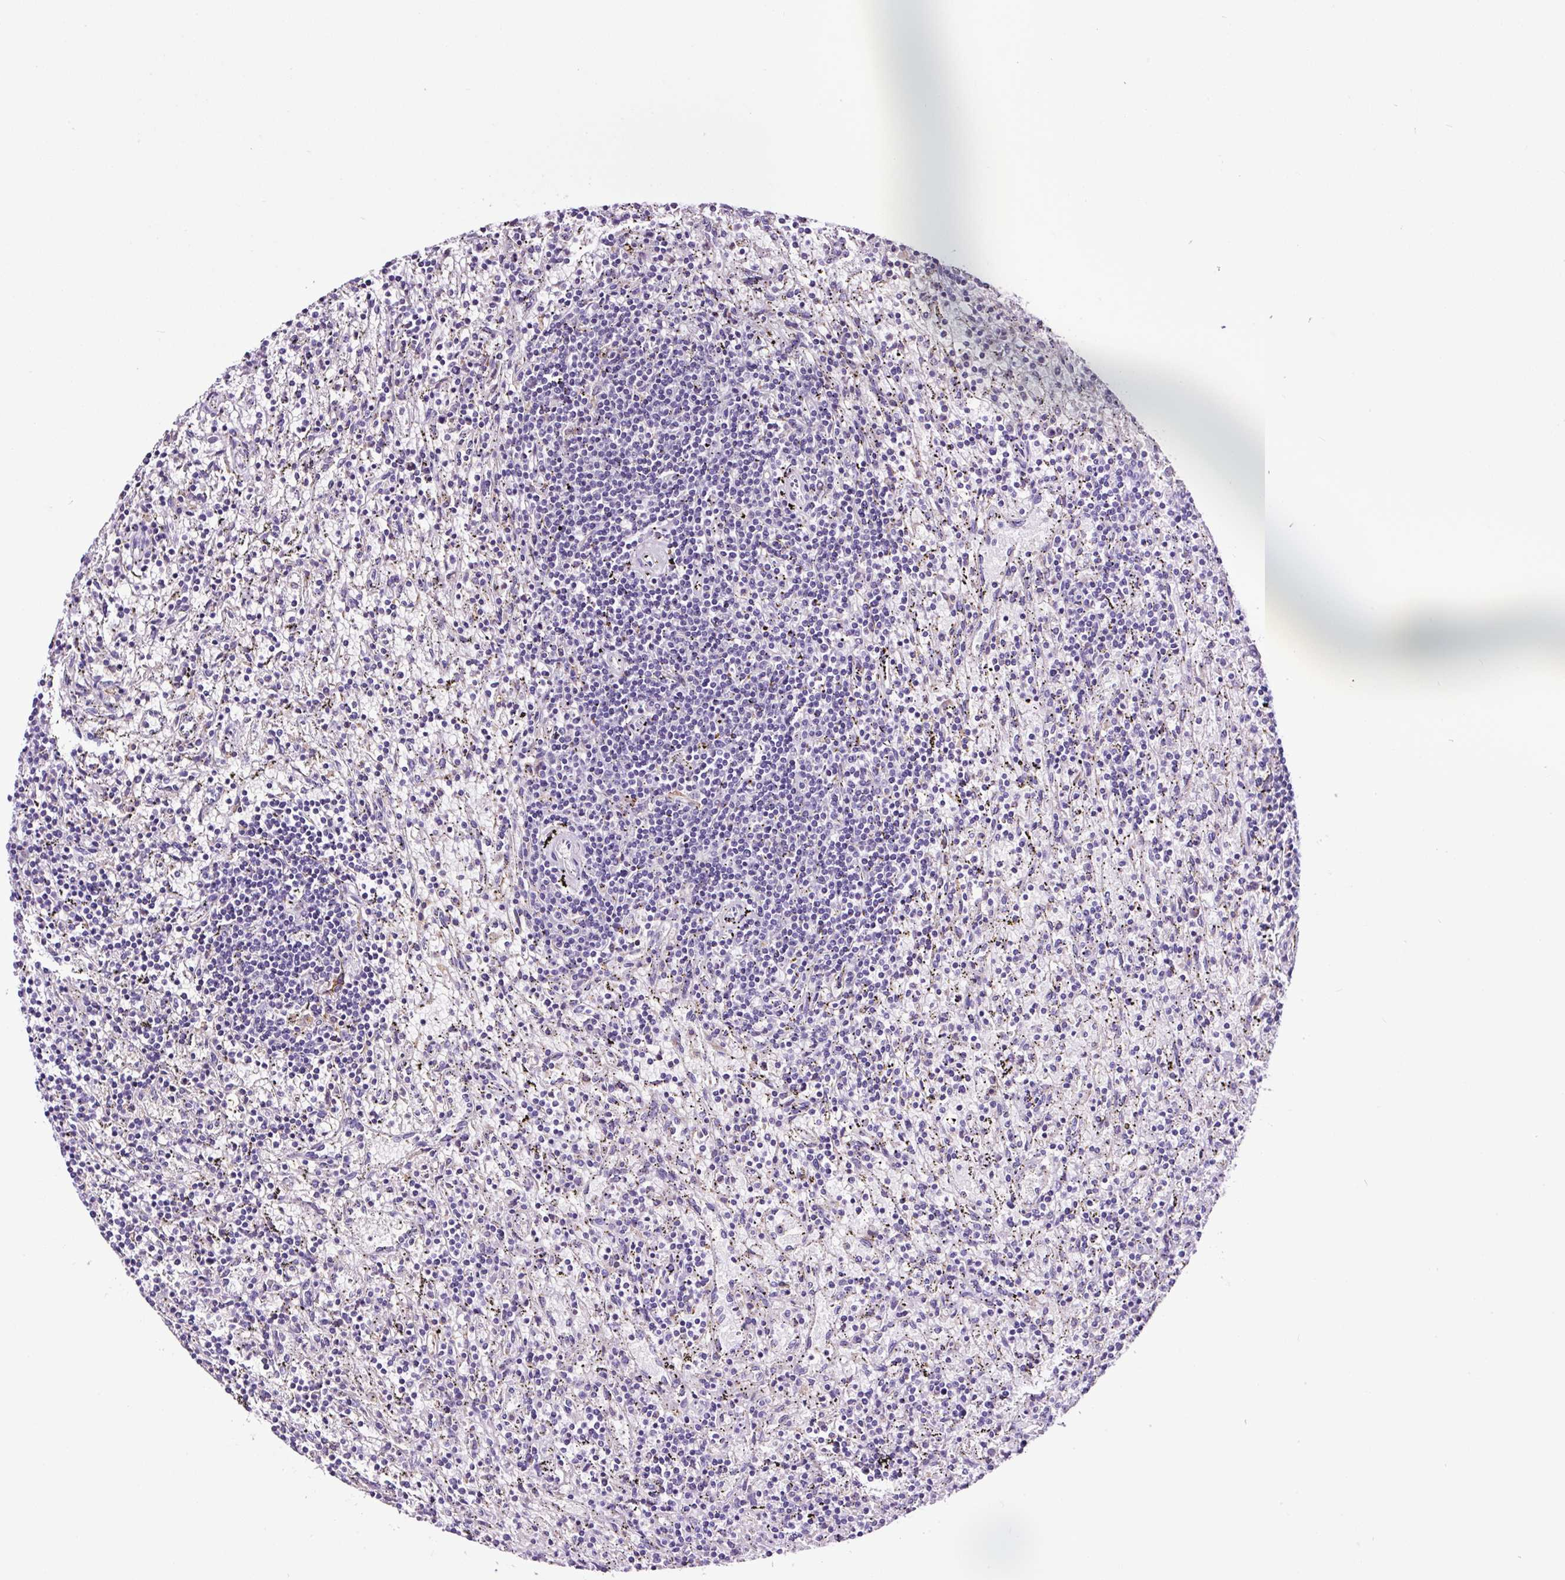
{"staining": {"intensity": "negative", "quantity": "none", "location": "none"}, "tissue": "lymphoma", "cell_type": "Tumor cells", "image_type": "cancer", "snomed": [{"axis": "morphology", "description": "Malignant lymphoma, non-Hodgkin's type, Low grade"}, {"axis": "topography", "description": "Spleen"}], "caption": "Immunohistochemistry (IHC) of low-grade malignant lymphoma, non-Hodgkin's type reveals no positivity in tumor cells.", "gene": "FBXL7", "patient": {"sex": "male", "age": 76}}